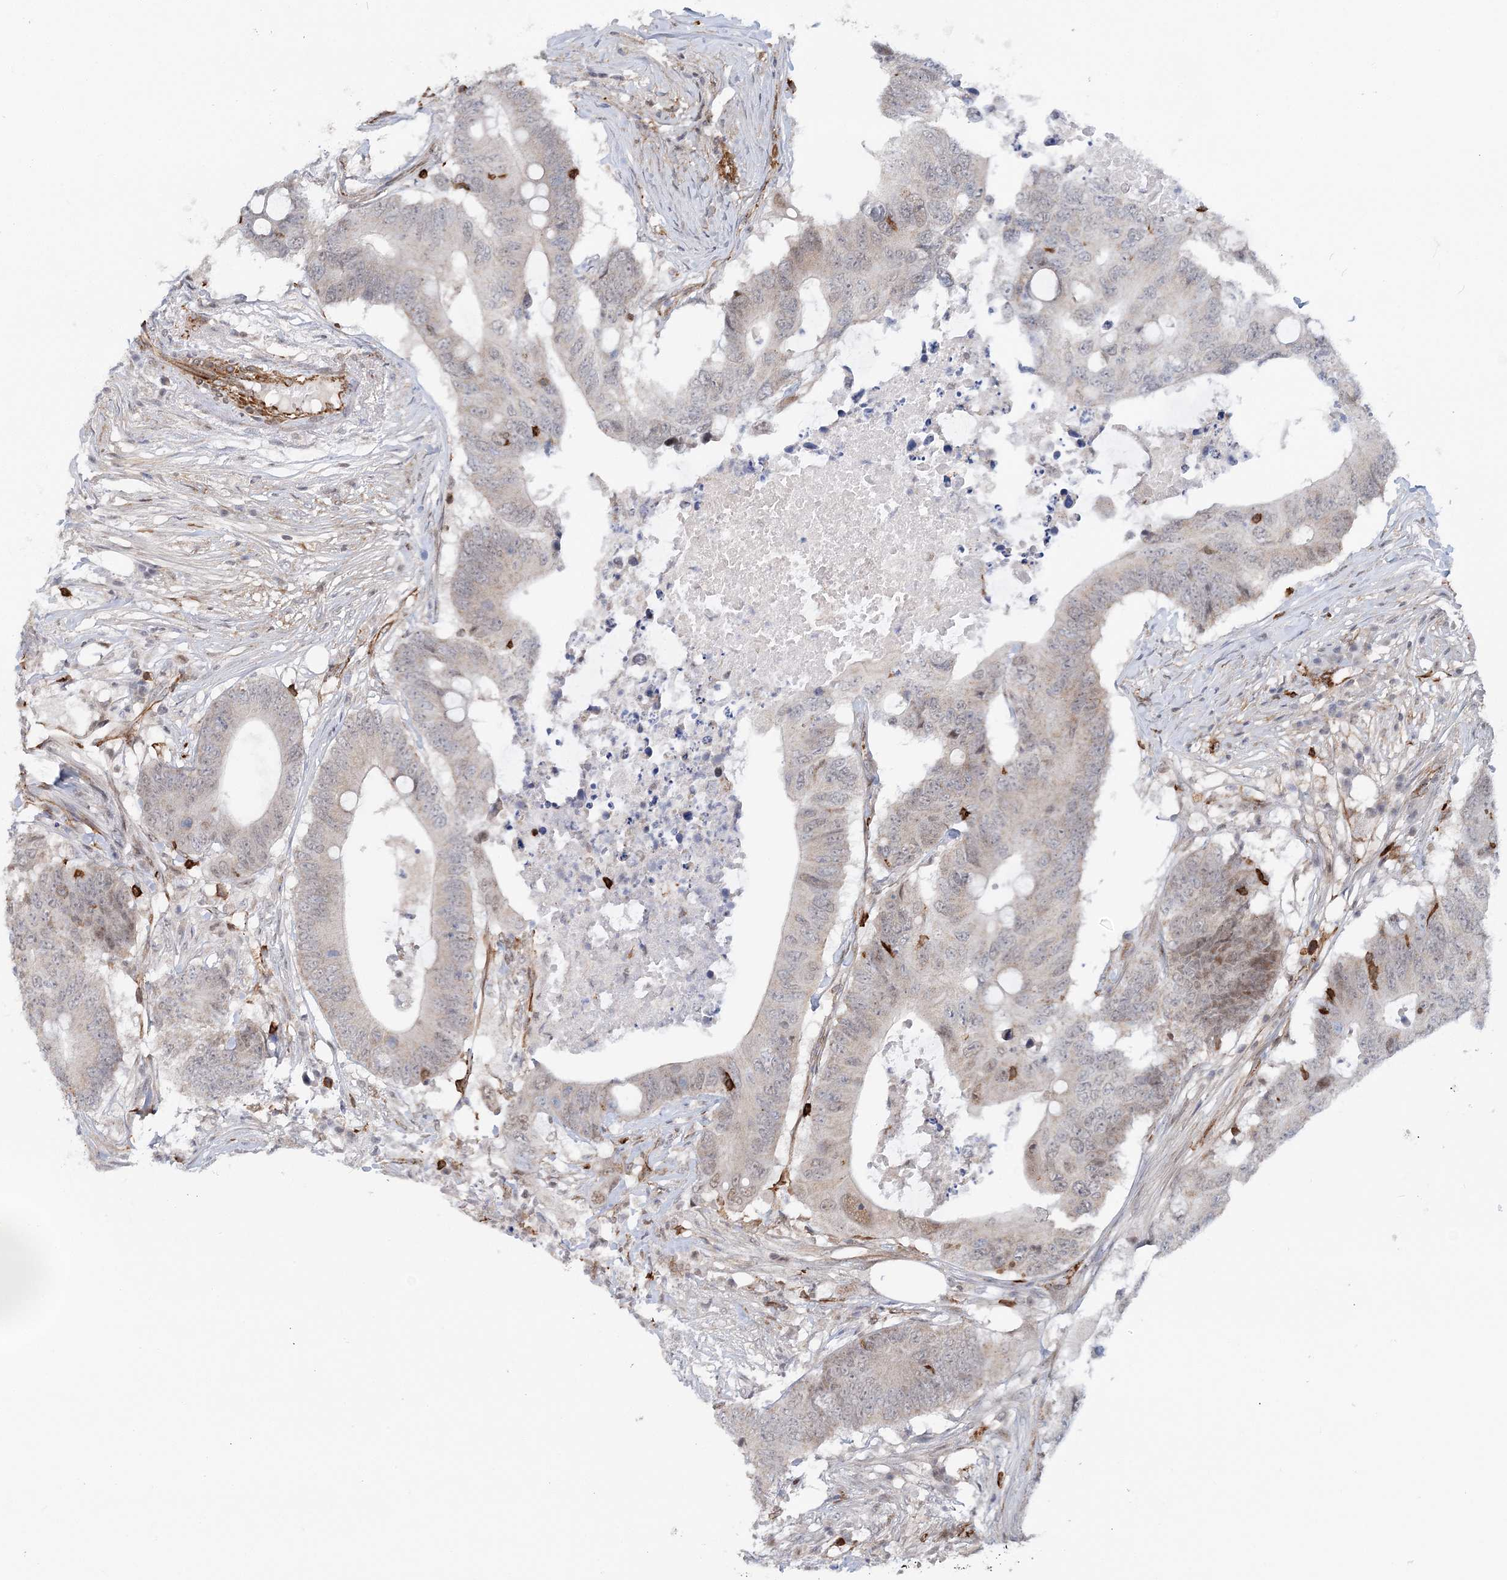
{"staining": {"intensity": "negative", "quantity": "none", "location": "none"}, "tissue": "colorectal cancer", "cell_type": "Tumor cells", "image_type": "cancer", "snomed": [{"axis": "morphology", "description": "Adenocarcinoma, NOS"}, {"axis": "topography", "description": "Colon"}], "caption": "This is an IHC photomicrograph of adenocarcinoma (colorectal). There is no expression in tumor cells.", "gene": "AFAP1L2", "patient": {"sex": "male", "age": 71}}